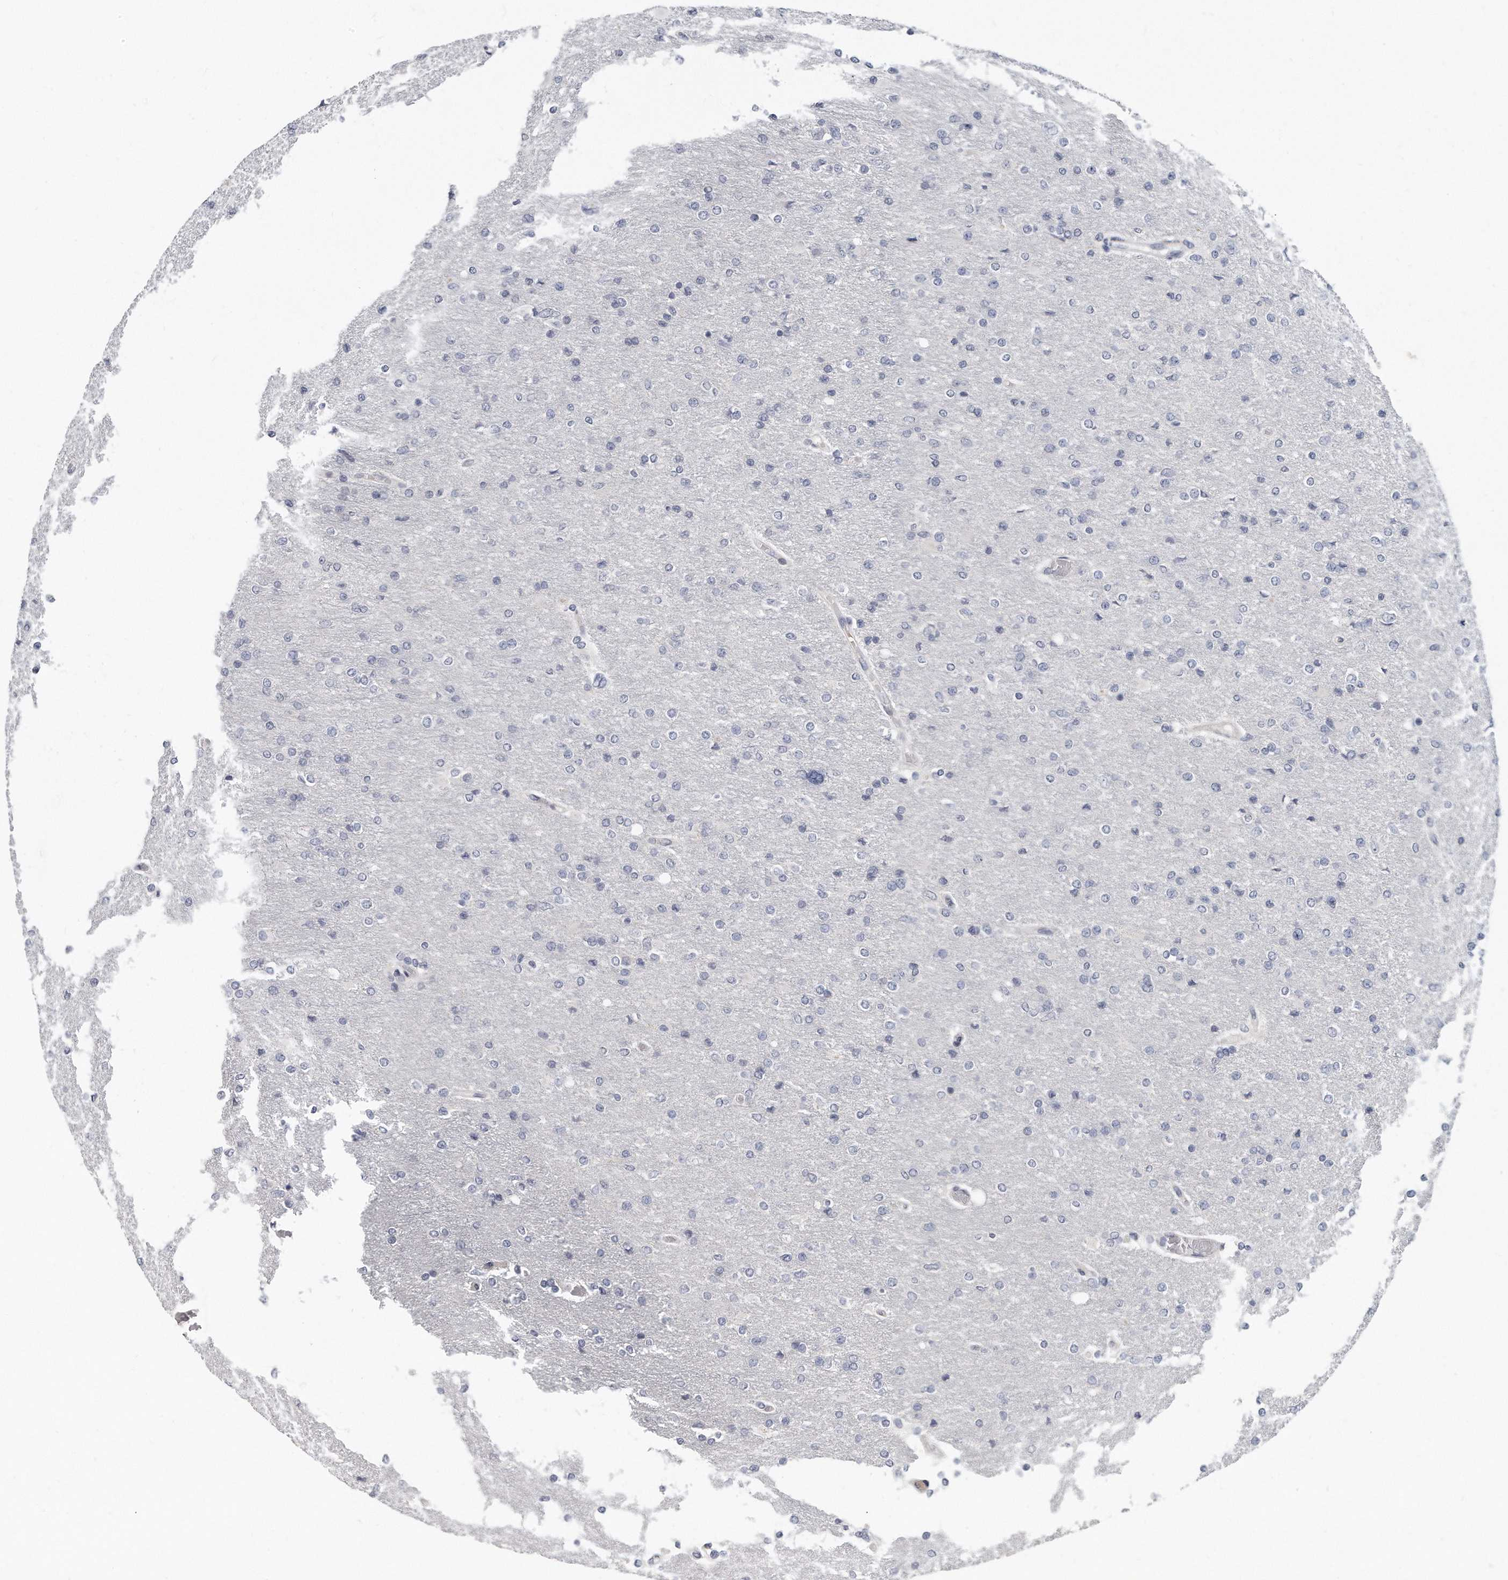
{"staining": {"intensity": "negative", "quantity": "none", "location": "none"}, "tissue": "glioma", "cell_type": "Tumor cells", "image_type": "cancer", "snomed": [{"axis": "morphology", "description": "Glioma, malignant, High grade"}, {"axis": "topography", "description": "Cerebral cortex"}], "caption": "Tumor cells are negative for protein expression in human malignant high-grade glioma. (Stains: DAB (3,3'-diaminobenzidine) immunohistochemistry (IHC) with hematoxylin counter stain, Microscopy: brightfield microscopy at high magnification).", "gene": "PLEKHA6", "patient": {"sex": "female", "age": 36}}